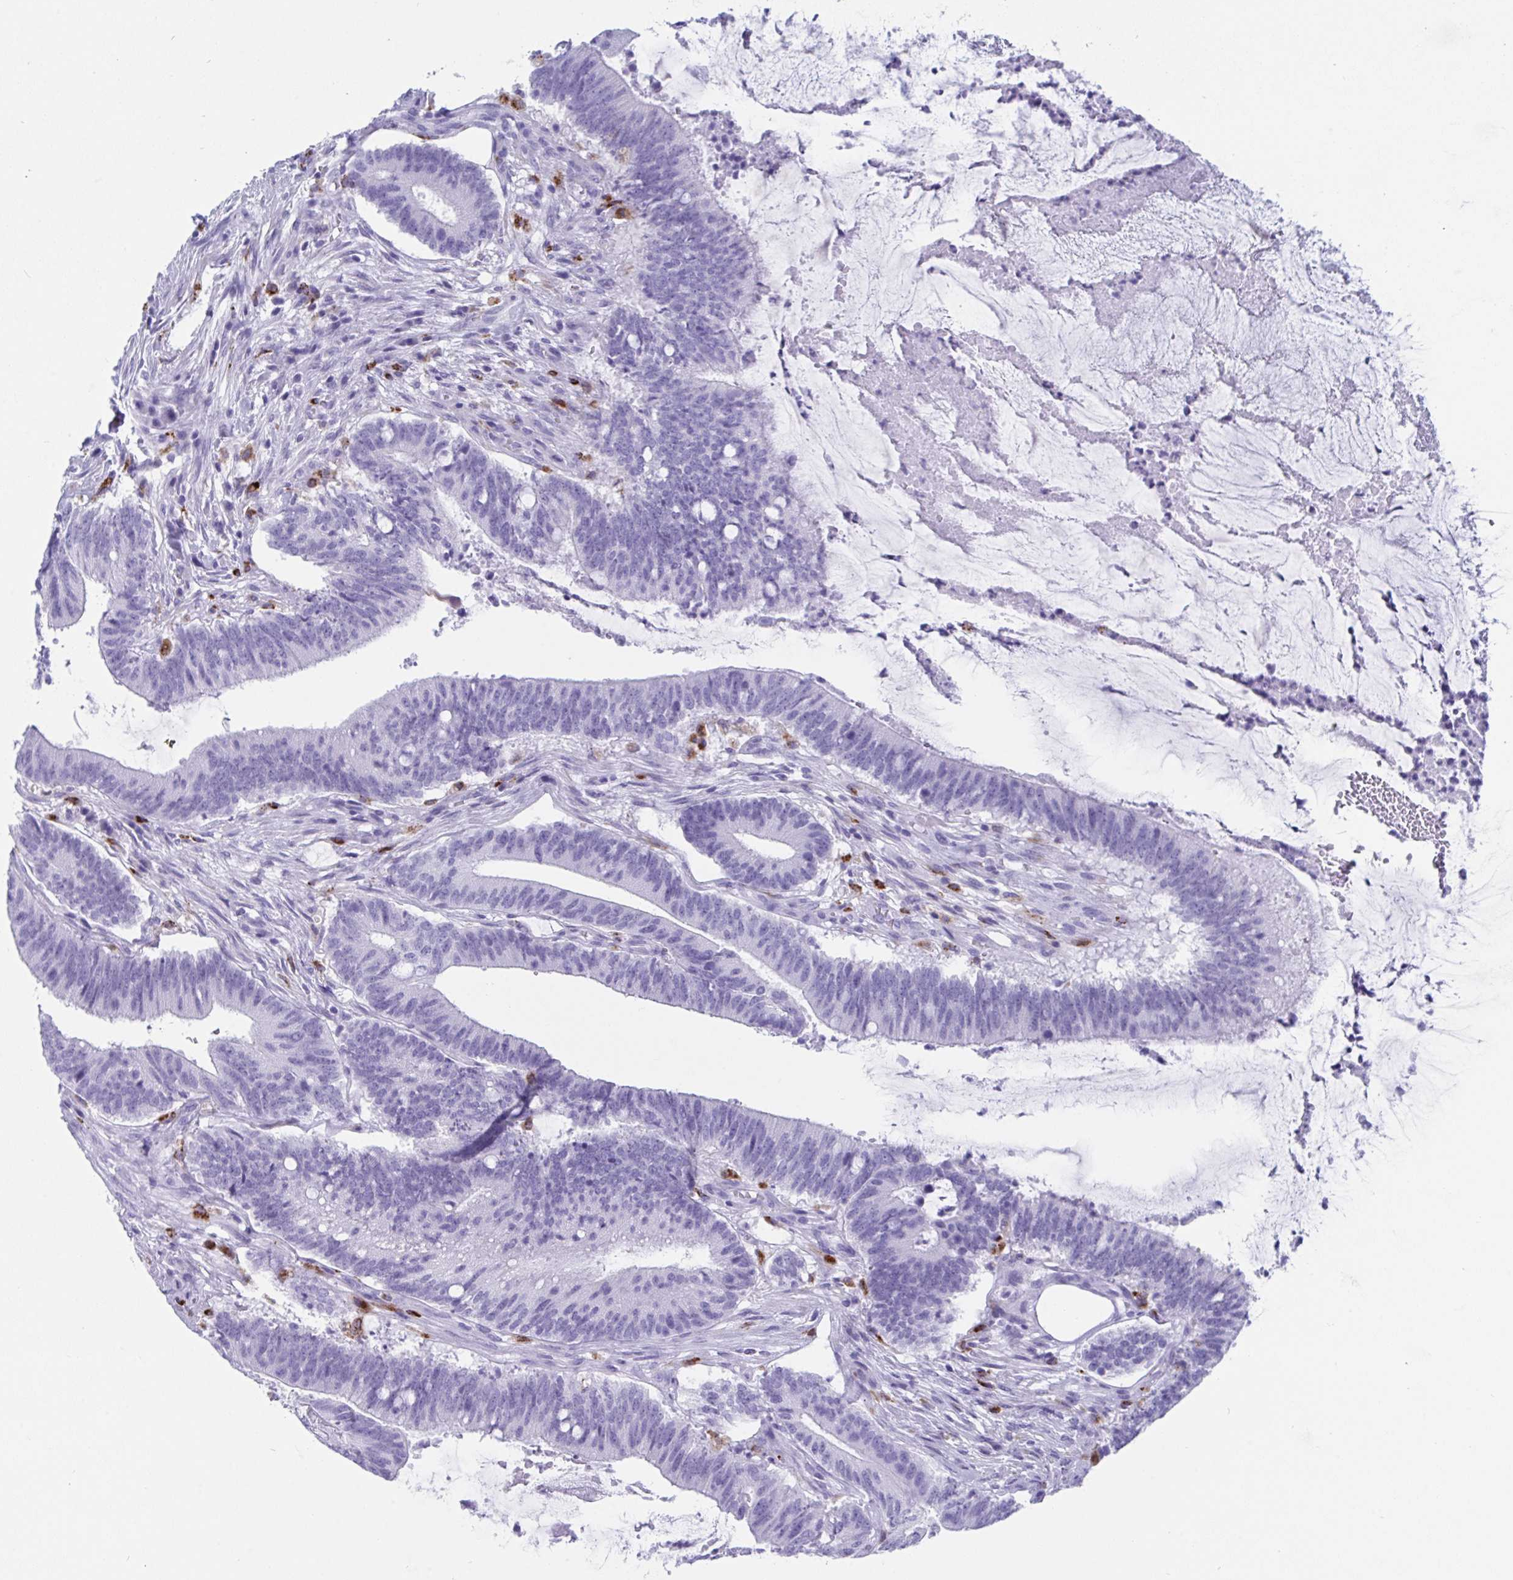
{"staining": {"intensity": "negative", "quantity": "none", "location": "none"}, "tissue": "colorectal cancer", "cell_type": "Tumor cells", "image_type": "cancer", "snomed": [{"axis": "morphology", "description": "Adenocarcinoma, NOS"}, {"axis": "topography", "description": "Colon"}], "caption": "Immunohistochemical staining of colorectal adenocarcinoma demonstrates no significant expression in tumor cells.", "gene": "CPVL", "patient": {"sex": "female", "age": 43}}